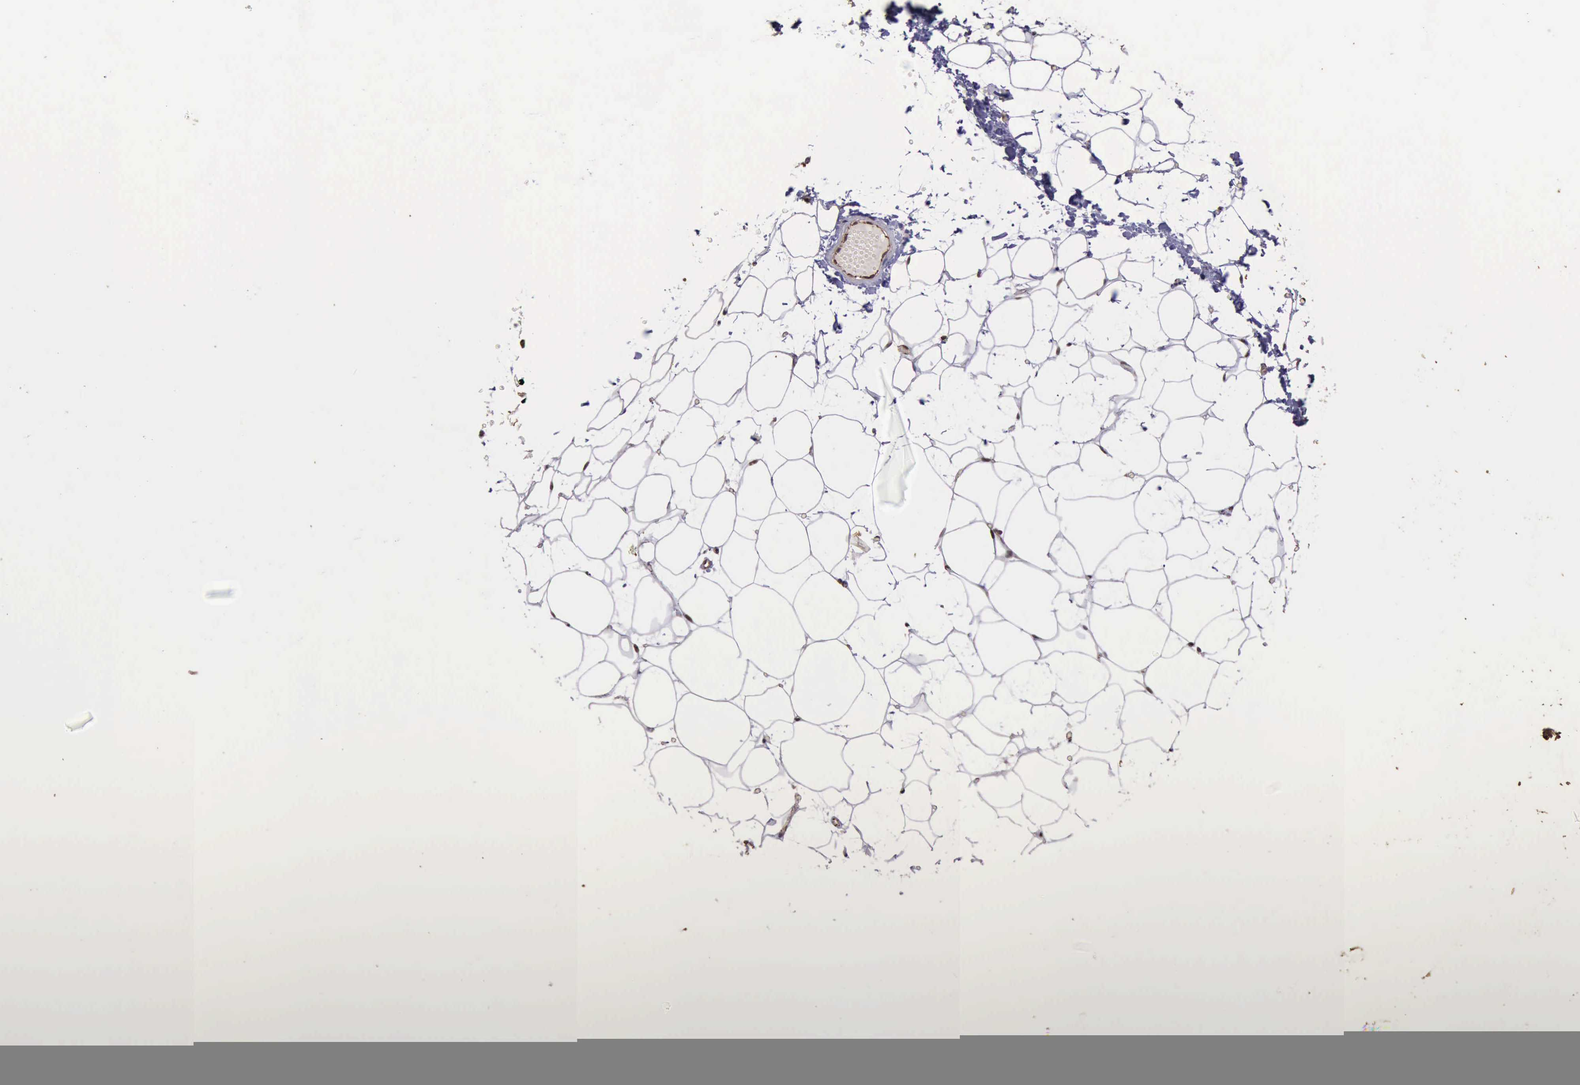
{"staining": {"intensity": "moderate", "quantity": ">75%", "location": "nuclear"}, "tissue": "adipose tissue", "cell_type": "Adipocytes", "image_type": "normal", "snomed": [{"axis": "morphology", "description": "Normal tissue, NOS"}, {"axis": "morphology", "description": "Fibrosis, NOS"}, {"axis": "topography", "description": "Breast"}], "caption": "Immunohistochemical staining of normal adipose tissue demonstrates >75% levels of moderate nuclear protein positivity in about >75% of adipocytes.", "gene": "CTNNB1", "patient": {"sex": "female", "age": 24}}